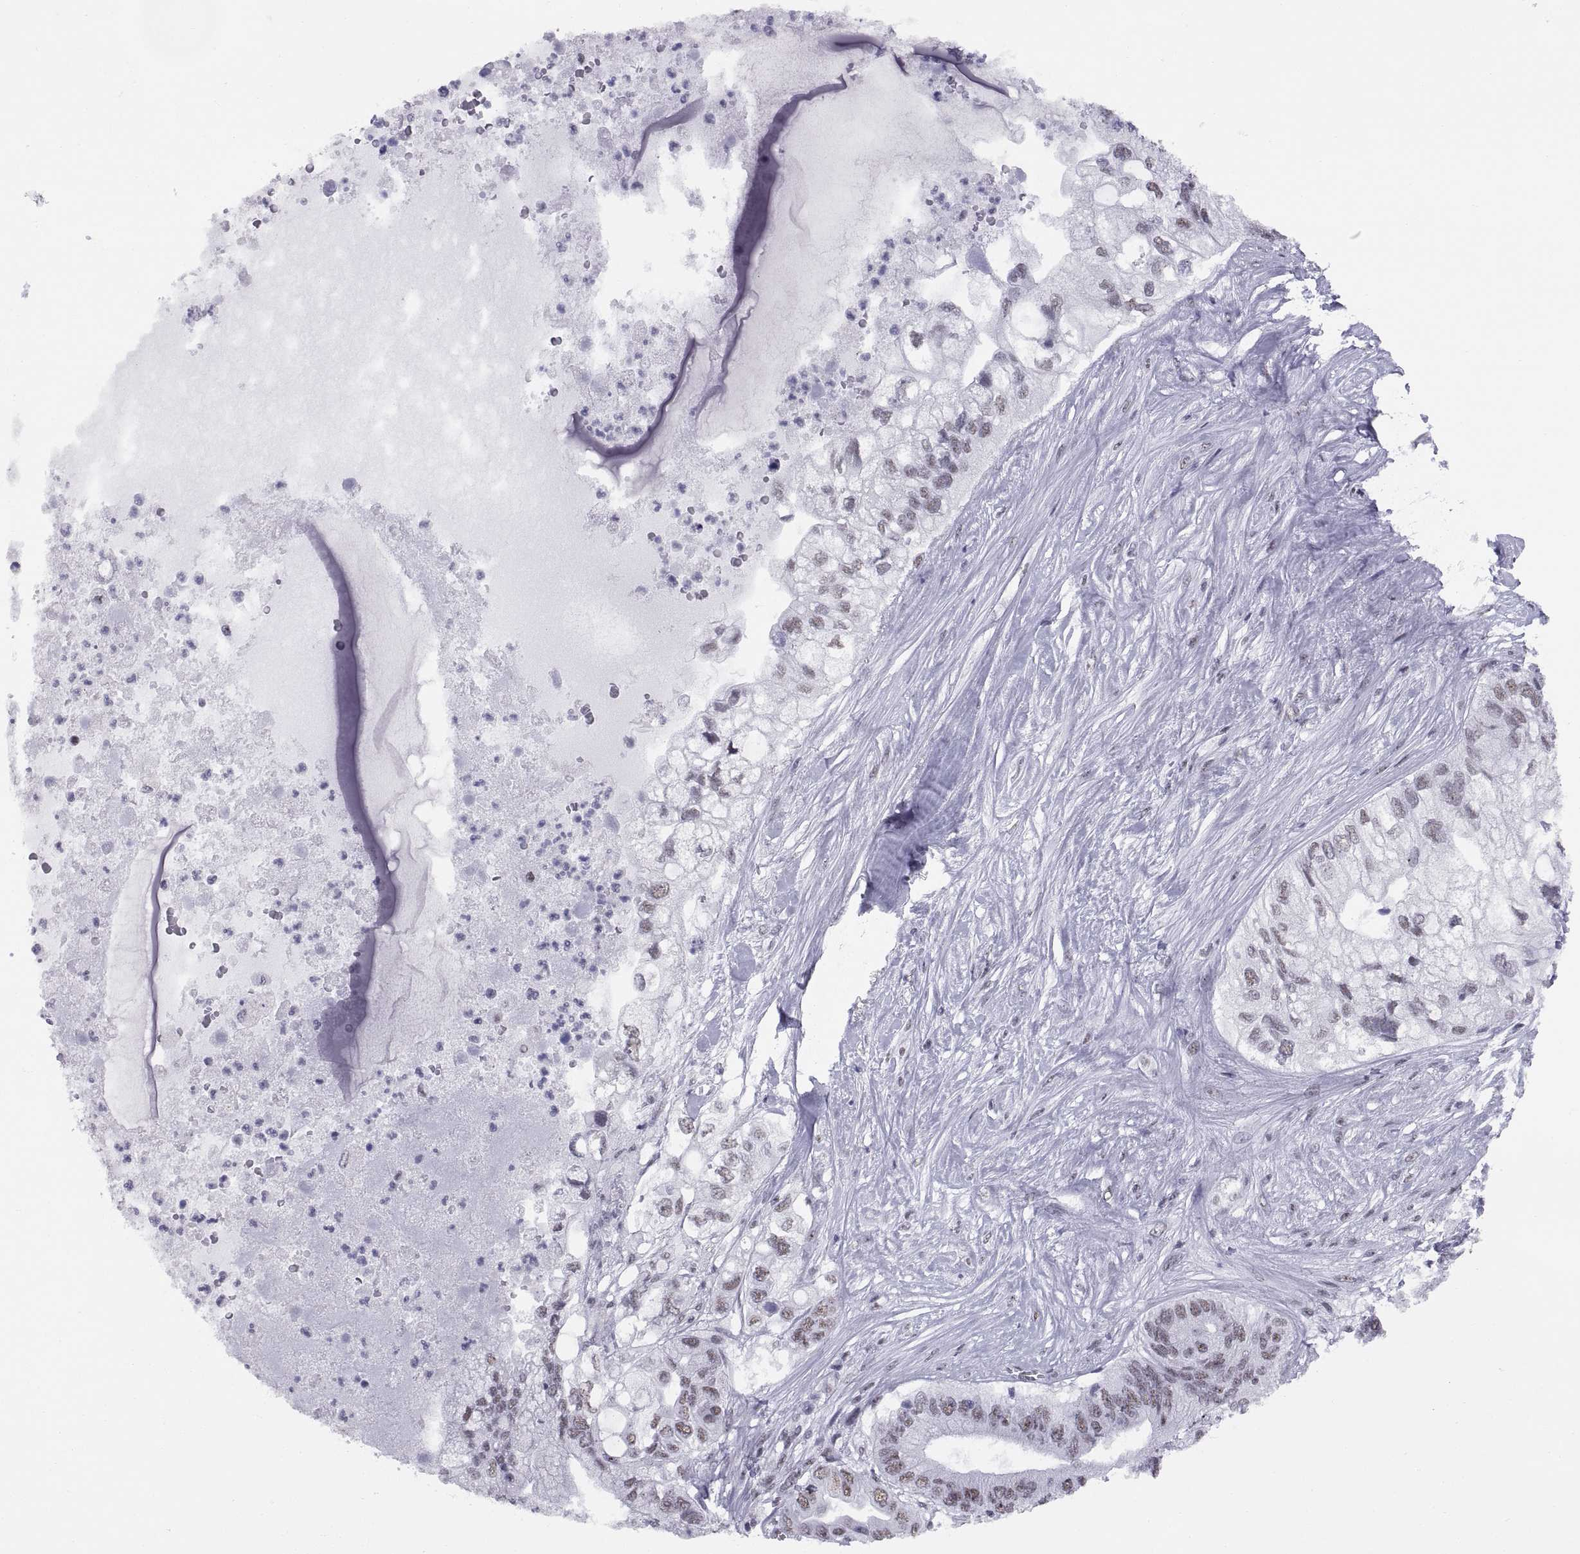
{"staining": {"intensity": "weak", "quantity": ">75%", "location": "nuclear"}, "tissue": "pancreatic cancer", "cell_type": "Tumor cells", "image_type": "cancer", "snomed": [{"axis": "morphology", "description": "Adenocarcinoma, NOS"}, {"axis": "topography", "description": "Pancreas"}], "caption": "A brown stain labels weak nuclear positivity of a protein in human adenocarcinoma (pancreatic) tumor cells.", "gene": "NEUROD6", "patient": {"sex": "female", "age": 72}}